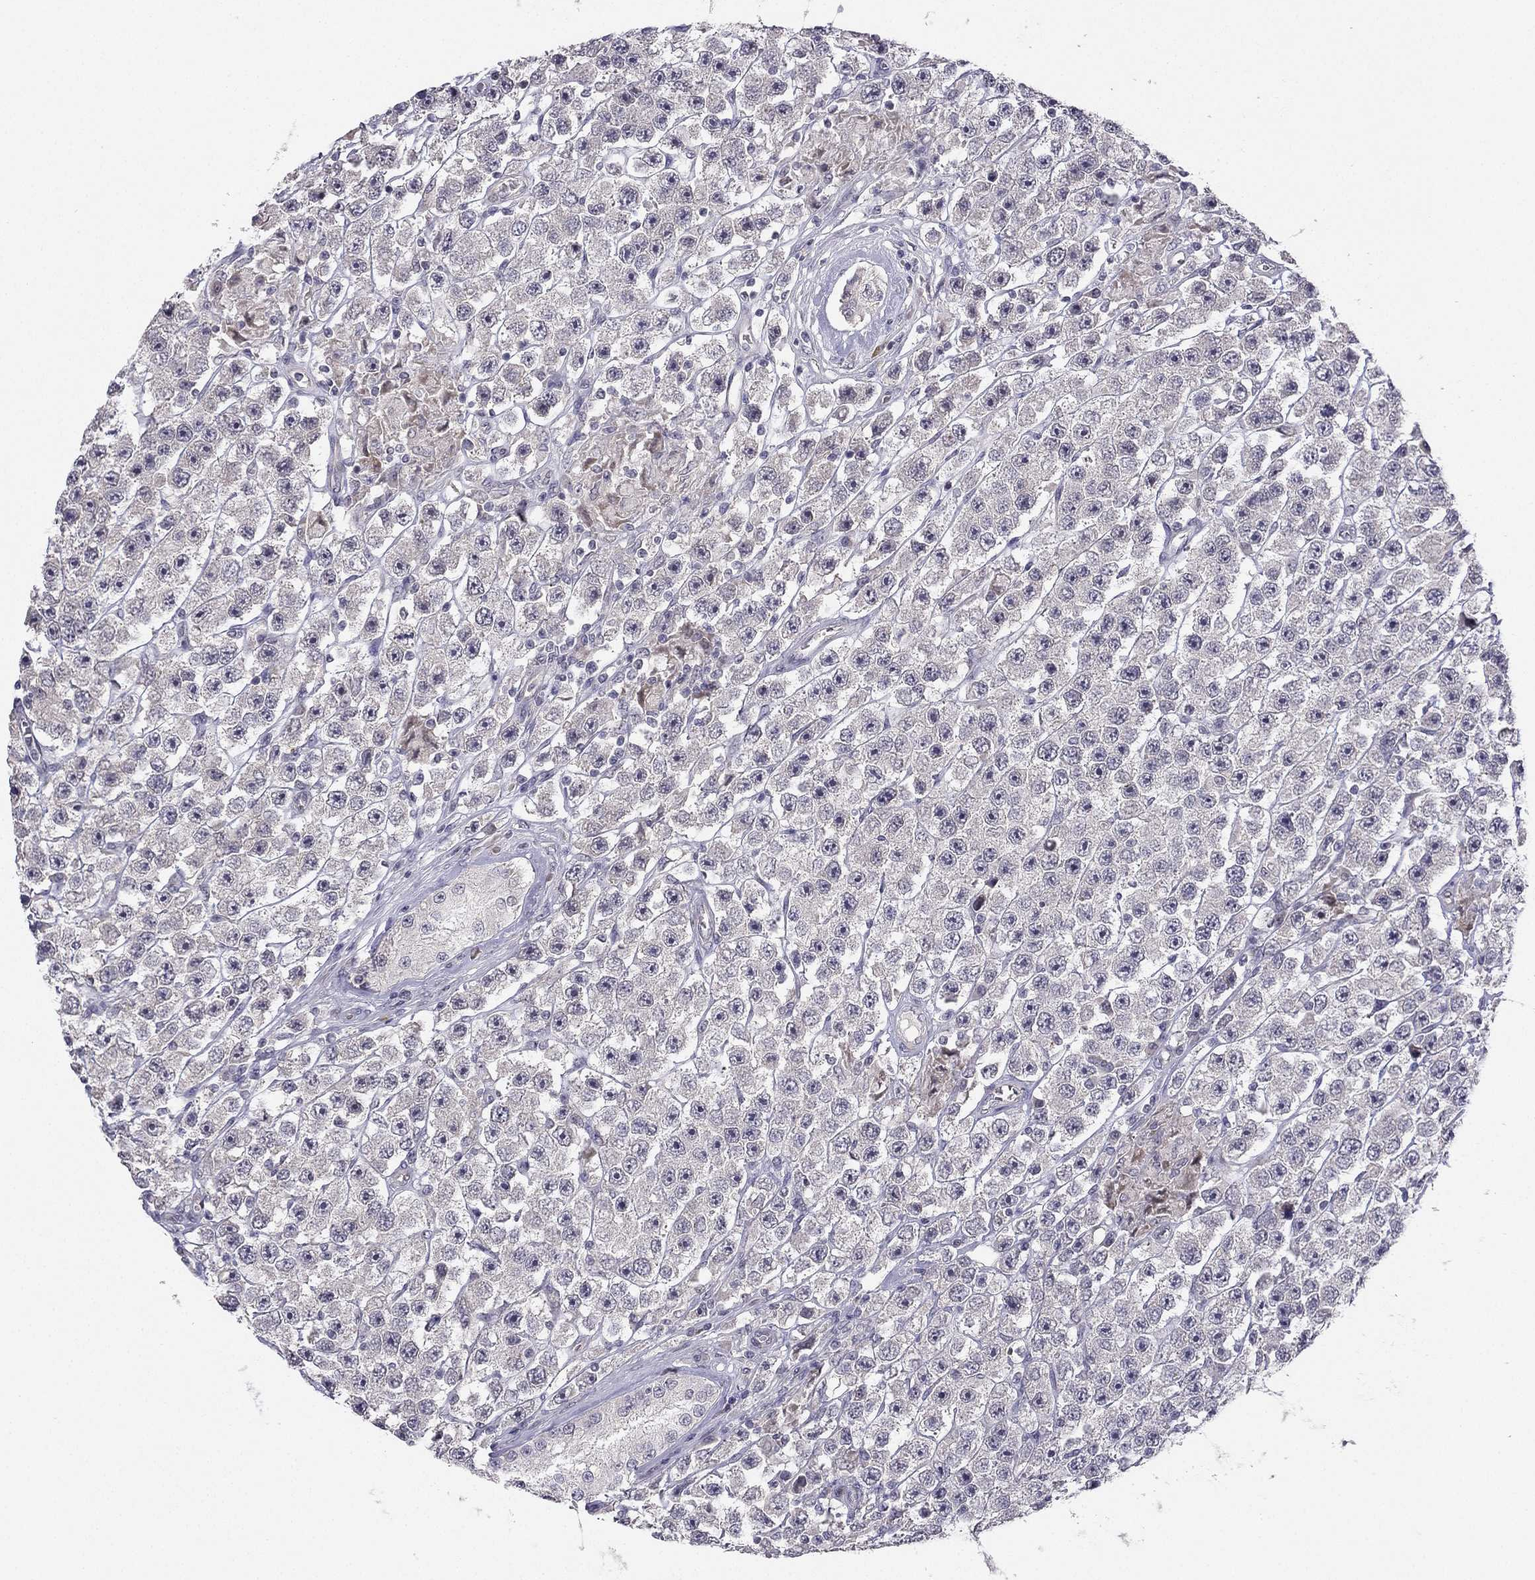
{"staining": {"intensity": "negative", "quantity": "none", "location": "none"}, "tissue": "testis cancer", "cell_type": "Tumor cells", "image_type": "cancer", "snomed": [{"axis": "morphology", "description": "Seminoma, NOS"}, {"axis": "topography", "description": "Testis"}], "caption": "High power microscopy histopathology image of an immunohistochemistry (IHC) photomicrograph of testis cancer, revealing no significant staining in tumor cells.", "gene": "CHST8", "patient": {"sex": "male", "age": 45}}